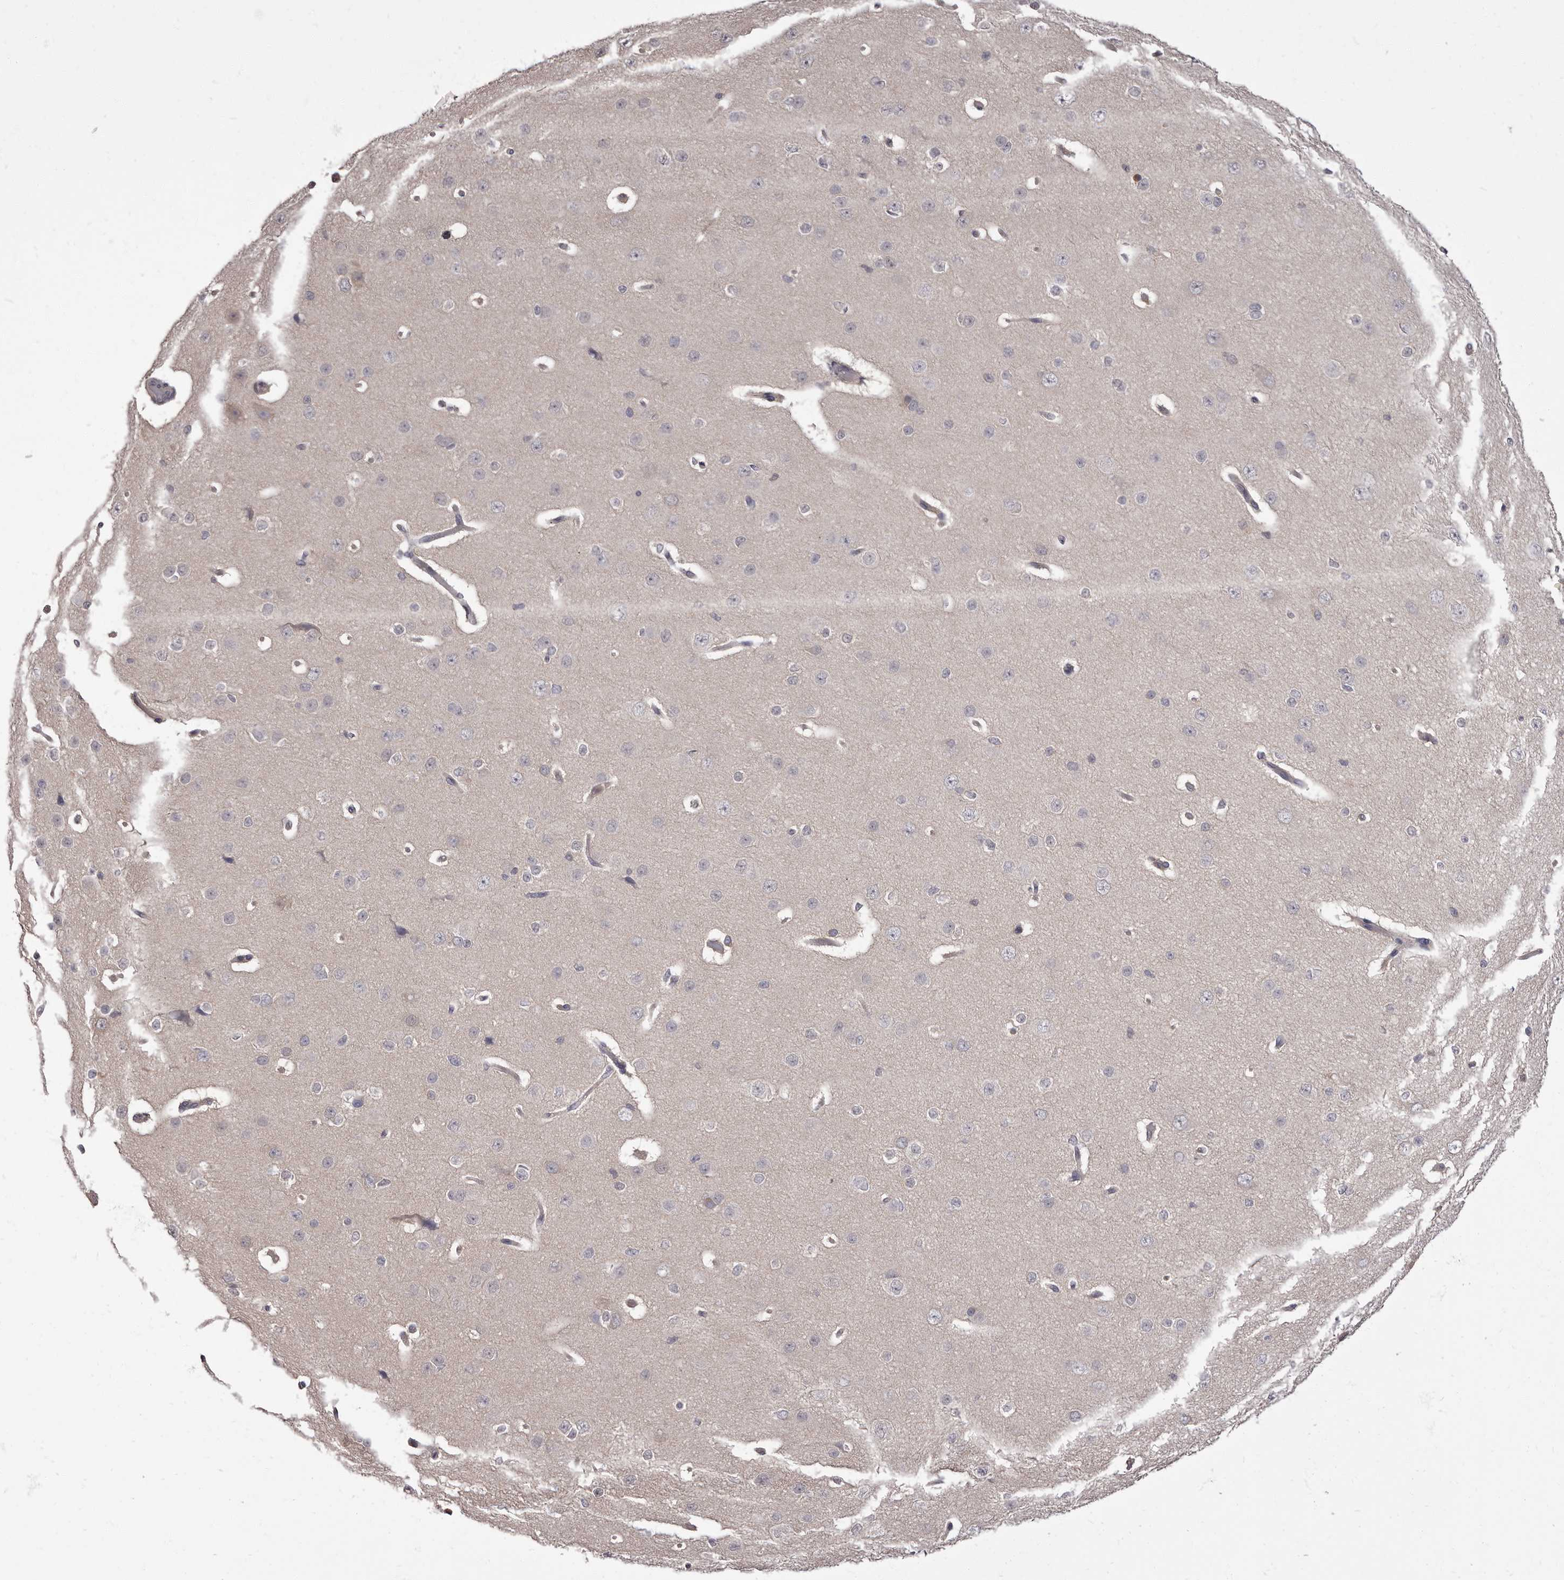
{"staining": {"intensity": "negative", "quantity": "none", "location": "none"}, "tissue": "cerebral cortex", "cell_type": "Endothelial cells", "image_type": "normal", "snomed": [{"axis": "morphology", "description": "Normal tissue, NOS"}, {"axis": "morphology", "description": "Developmental malformation"}, {"axis": "topography", "description": "Cerebral cortex"}], "caption": "The histopathology image demonstrates no significant staining in endothelial cells of cerebral cortex.", "gene": "APEH", "patient": {"sex": "female", "age": 30}}